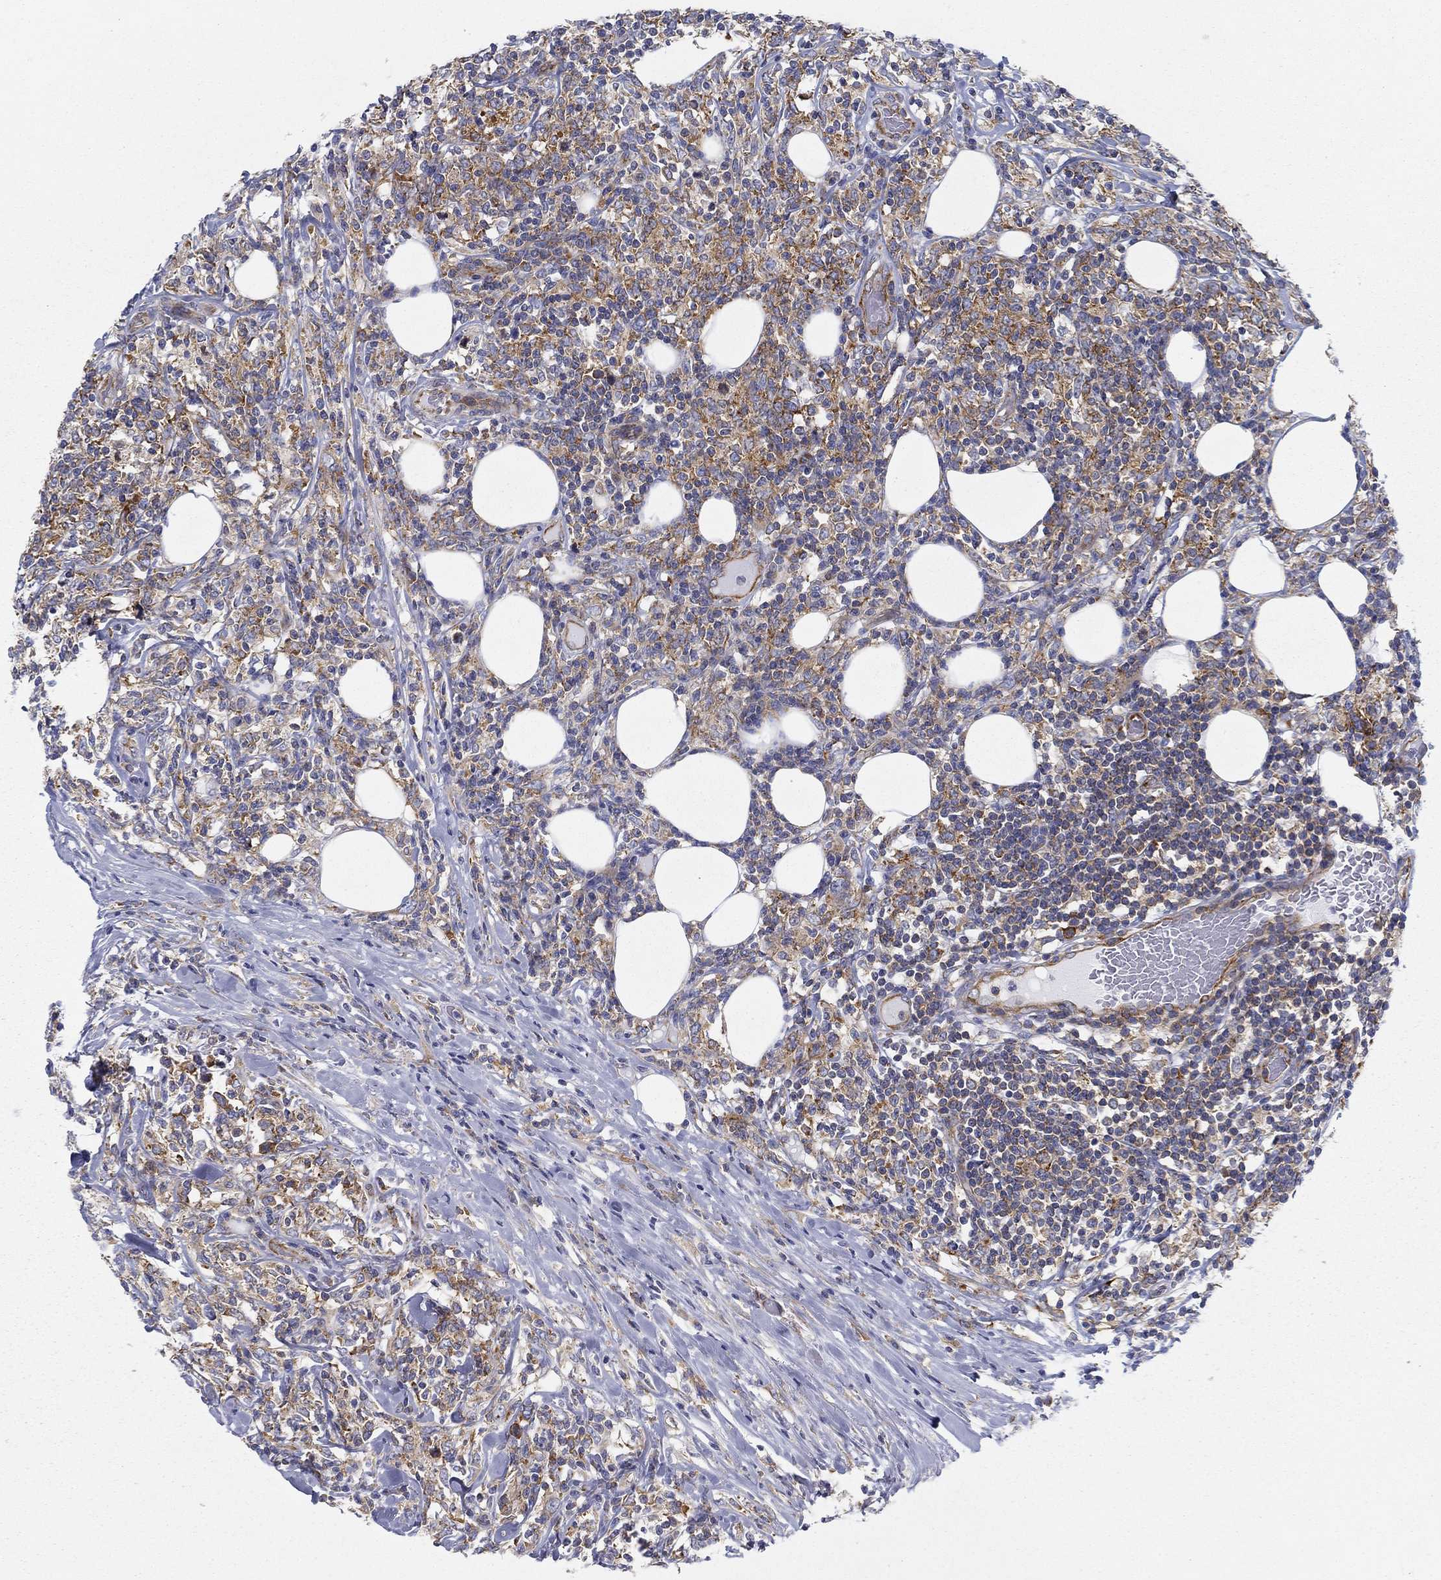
{"staining": {"intensity": "moderate", "quantity": "25%-75%", "location": "cytoplasmic/membranous"}, "tissue": "lymphoma", "cell_type": "Tumor cells", "image_type": "cancer", "snomed": [{"axis": "morphology", "description": "Malignant lymphoma, non-Hodgkin's type, High grade"}, {"axis": "topography", "description": "Lymph node"}], "caption": "Moderate cytoplasmic/membranous staining is present in approximately 25%-75% of tumor cells in lymphoma.", "gene": "FXR1", "patient": {"sex": "female", "age": 84}}